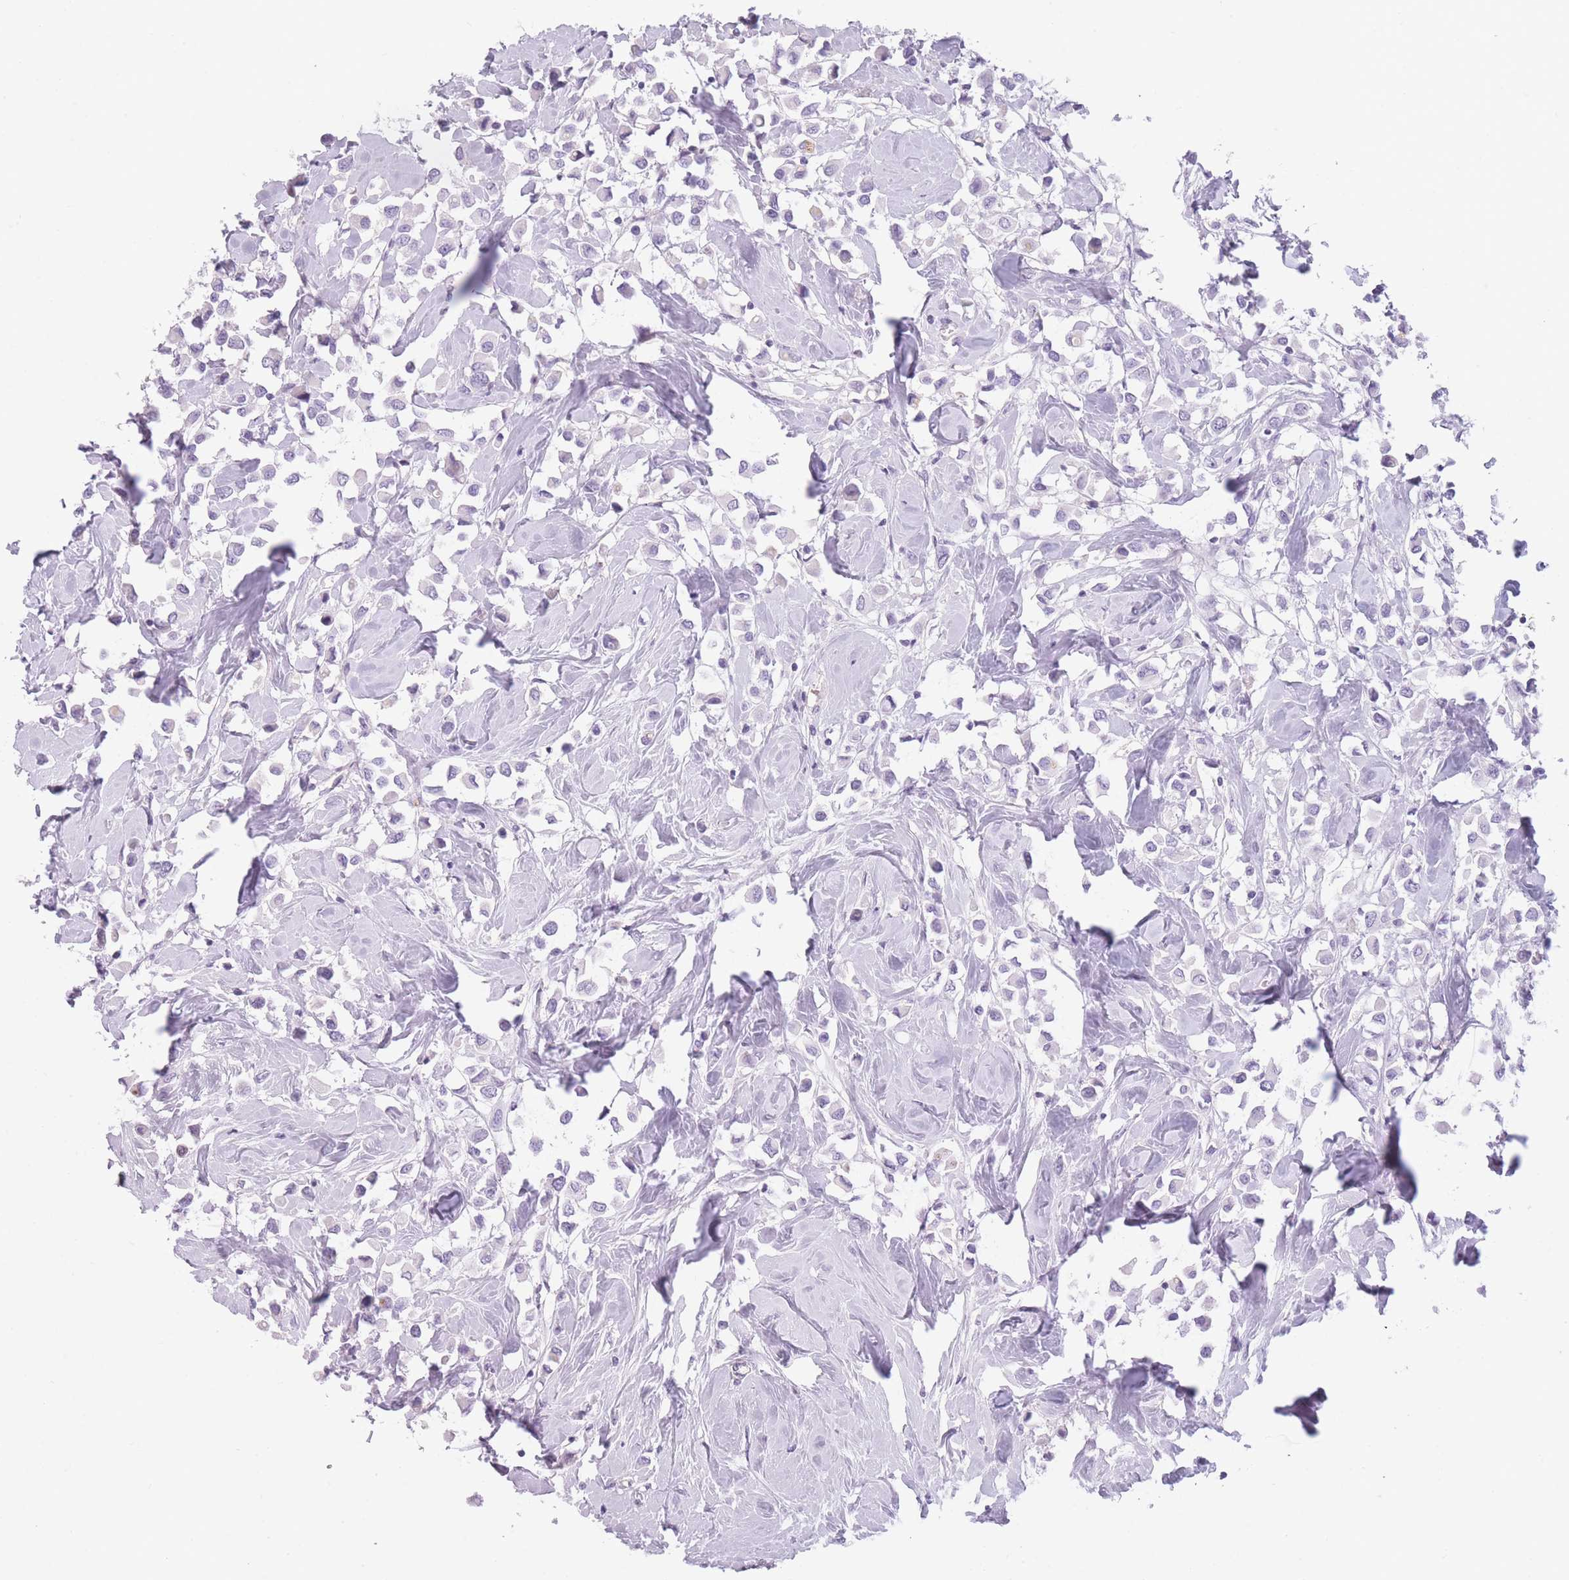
{"staining": {"intensity": "negative", "quantity": "none", "location": "none"}, "tissue": "breast cancer", "cell_type": "Tumor cells", "image_type": "cancer", "snomed": [{"axis": "morphology", "description": "Duct carcinoma"}, {"axis": "topography", "description": "Breast"}], "caption": "High power microscopy image of an IHC histopathology image of breast intraductal carcinoma, revealing no significant positivity in tumor cells.", "gene": "GGT1", "patient": {"sex": "female", "age": 61}}